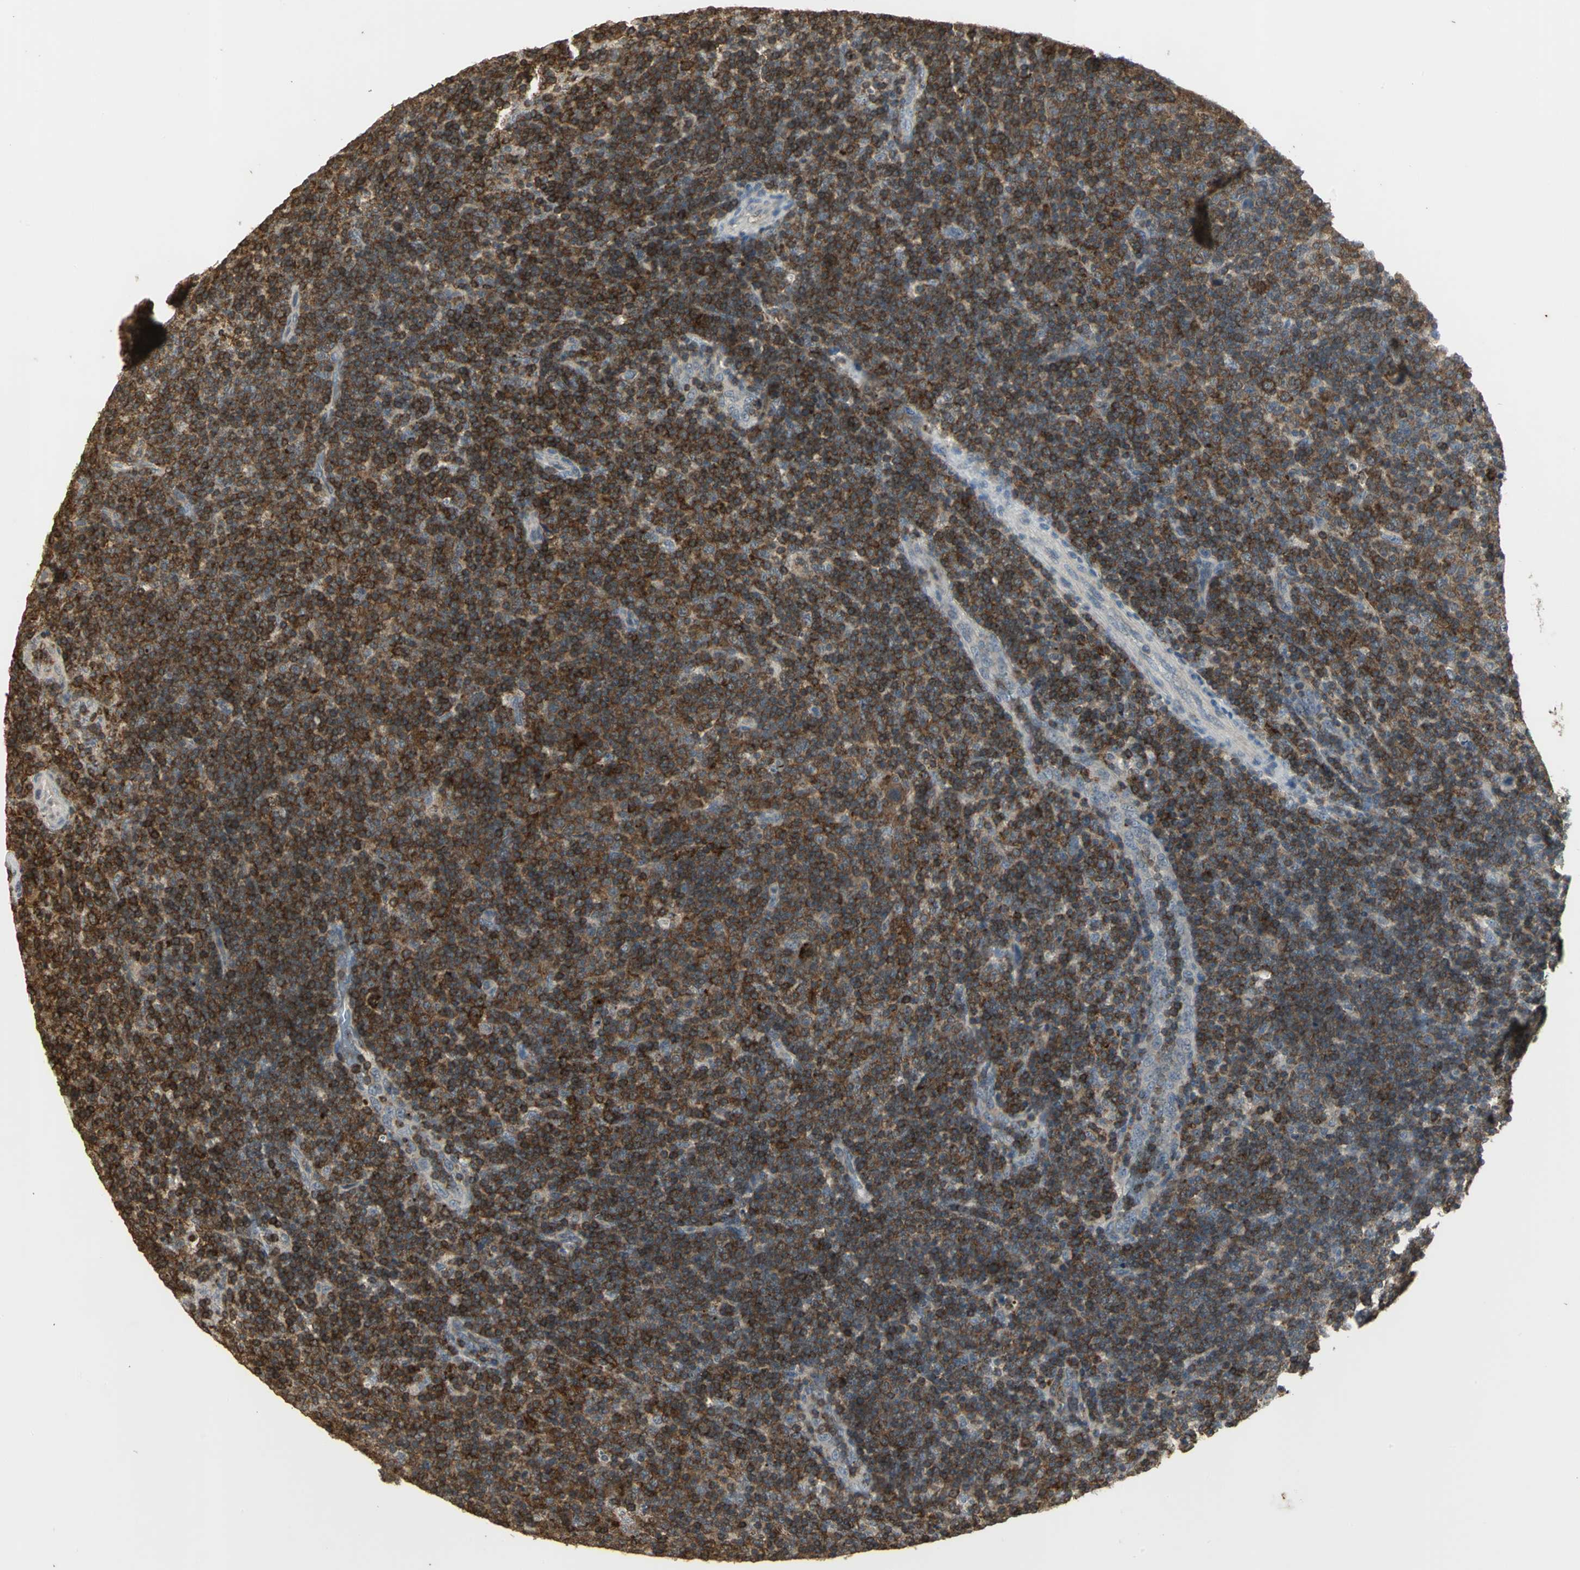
{"staining": {"intensity": "strong", "quantity": ">75%", "location": "cytoplasmic/membranous"}, "tissue": "lymphoma", "cell_type": "Tumor cells", "image_type": "cancer", "snomed": [{"axis": "morphology", "description": "Malignant lymphoma, non-Hodgkin's type, Low grade"}, {"axis": "topography", "description": "Lymph node"}], "caption": "The photomicrograph demonstrates immunohistochemical staining of low-grade malignant lymphoma, non-Hodgkin's type. There is strong cytoplasmic/membranous staining is present in about >75% of tumor cells.", "gene": "IL16", "patient": {"sex": "male", "age": 70}}